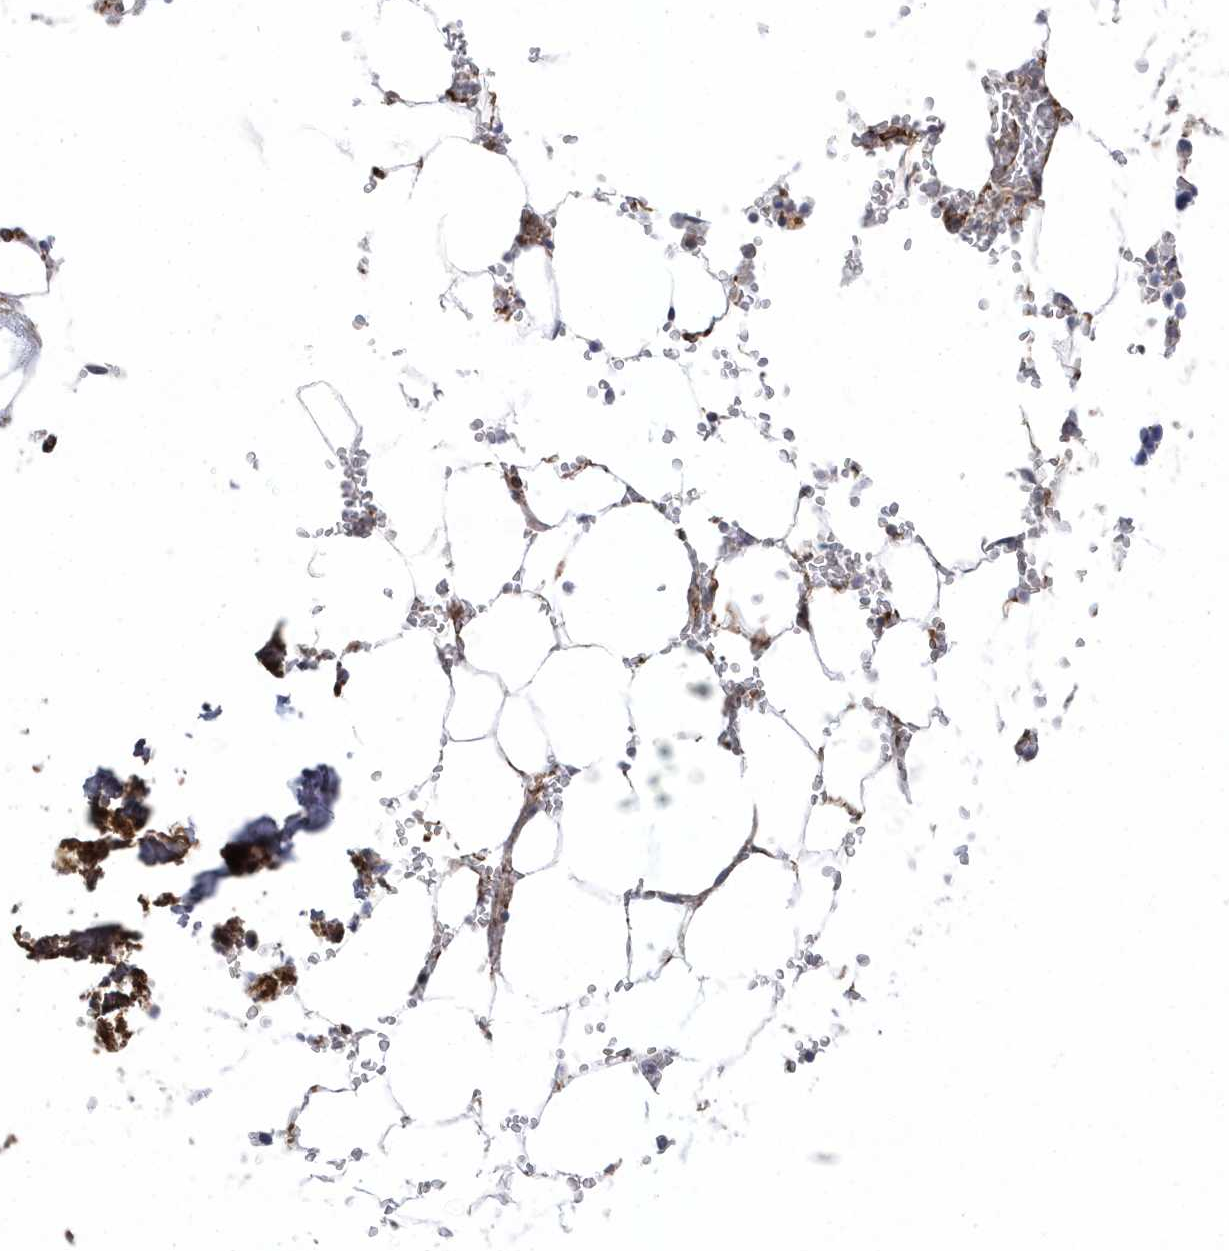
{"staining": {"intensity": "strong", "quantity": "<25%", "location": "cytoplasmic/membranous"}, "tissue": "bone marrow", "cell_type": "Hematopoietic cells", "image_type": "normal", "snomed": [{"axis": "morphology", "description": "Normal tissue, NOS"}, {"axis": "topography", "description": "Bone marrow"}], "caption": "Immunohistochemistry (IHC) photomicrograph of normal bone marrow: bone marrow stained using IHC shows medium levels of strong protein expression localized specifically in the cytoplasmic/membranous of hematopoietic cells, appearing as a cytoplasmic/membranous brown color.", "gene": "ANAPC1", "patient": {"sex": "male", "age": 70}}